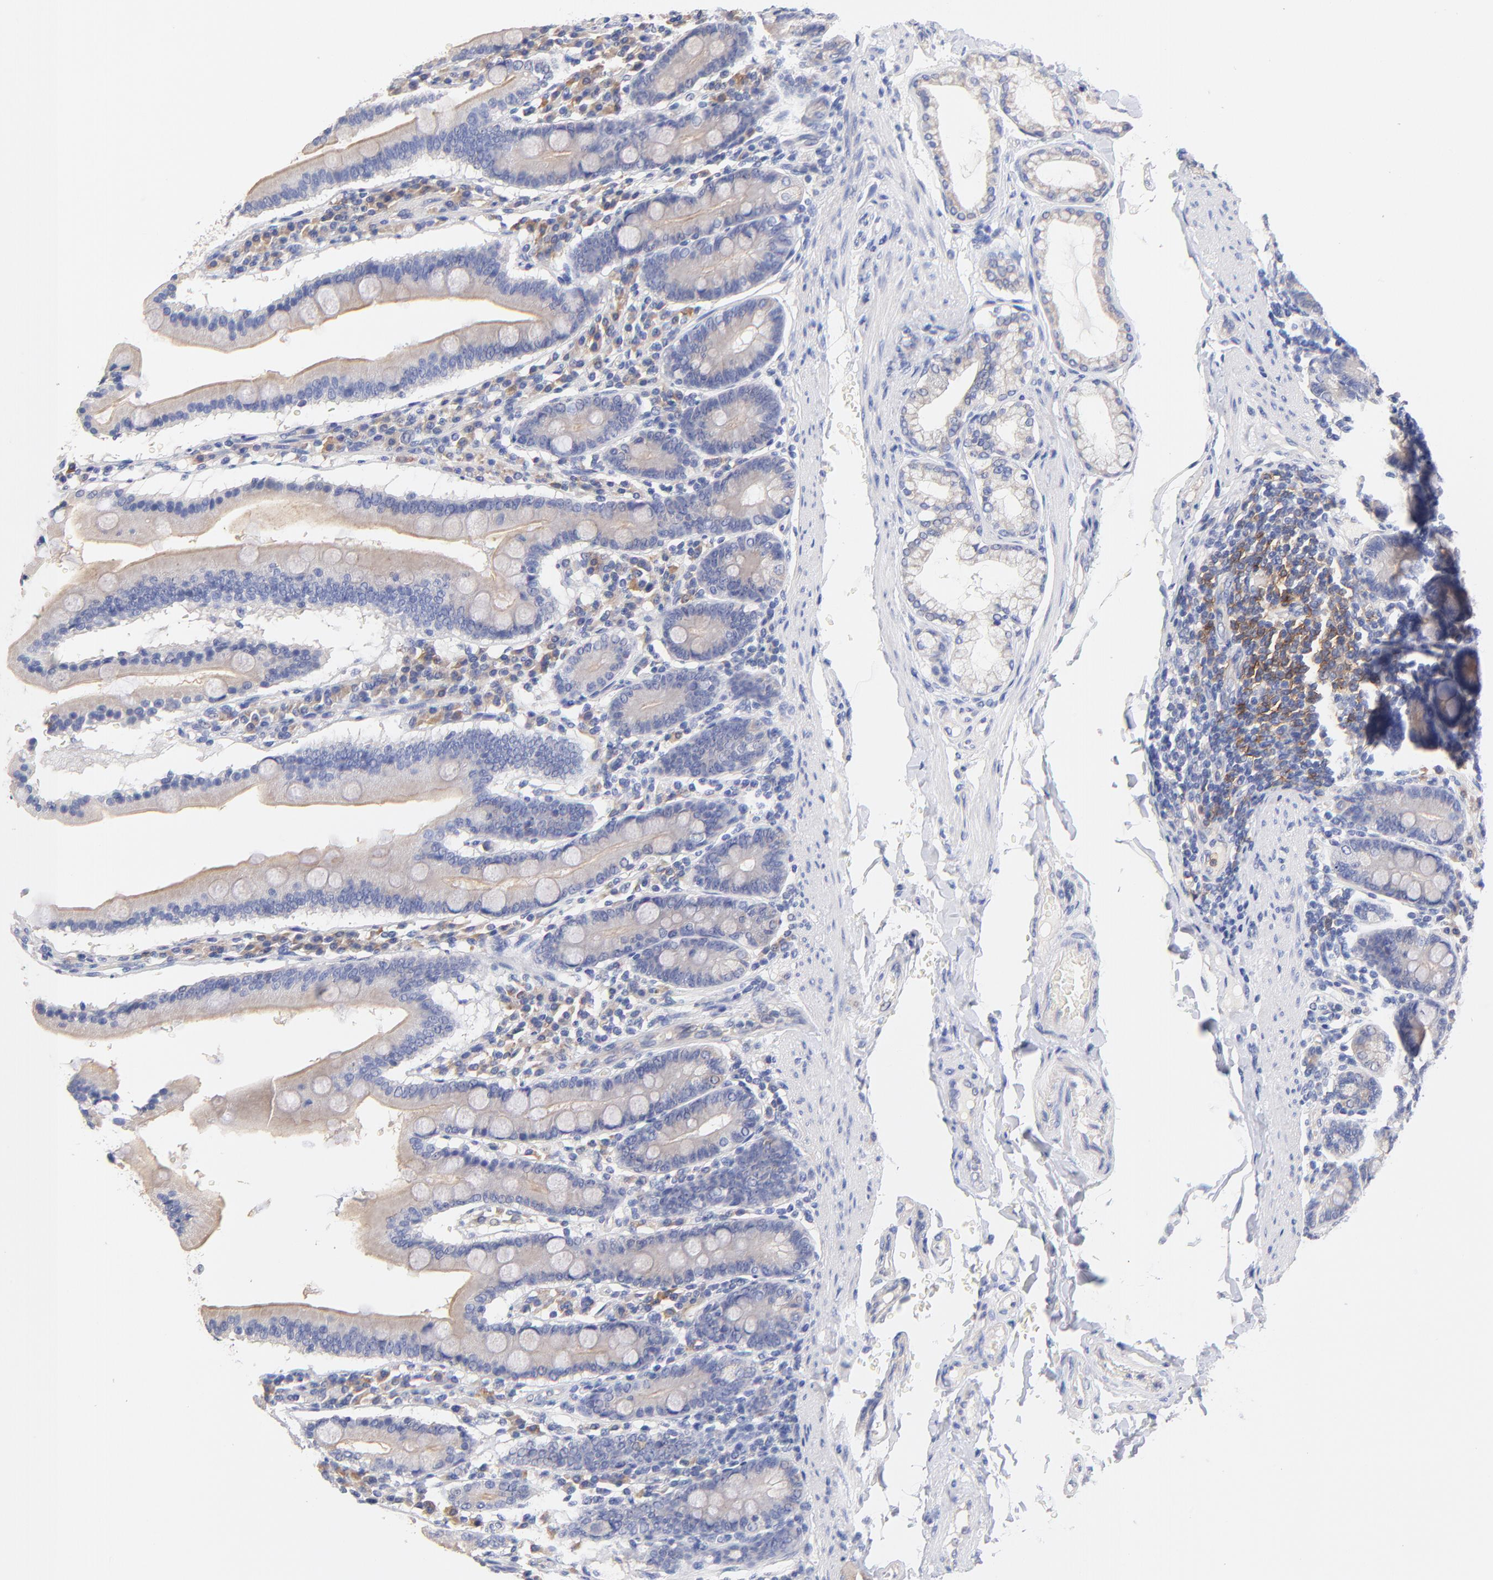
{"staining": {"intensity": "weak", "quantity": ">75%", "location": "cytoplasmic/membranous"}, "tissue": "duodenum", "cell_type": "Glandular cells", "image_type": "normal", "snomed": [{"axis": "morphology", "description": "Normal tissue, NOS"}, {"axis": "topography", "description": "Duodenum"}], "caption": "Brown immunohistochemical staining in normal duodenum demonstrates weak cytoplasmic/membranous expression in about >75% of glandular cells. (brown staining indicates protein expression, while blue staining denotes nuclei).", "gene": "TNFRSF13C", "patient": {"sex": "male", "age": 50}}